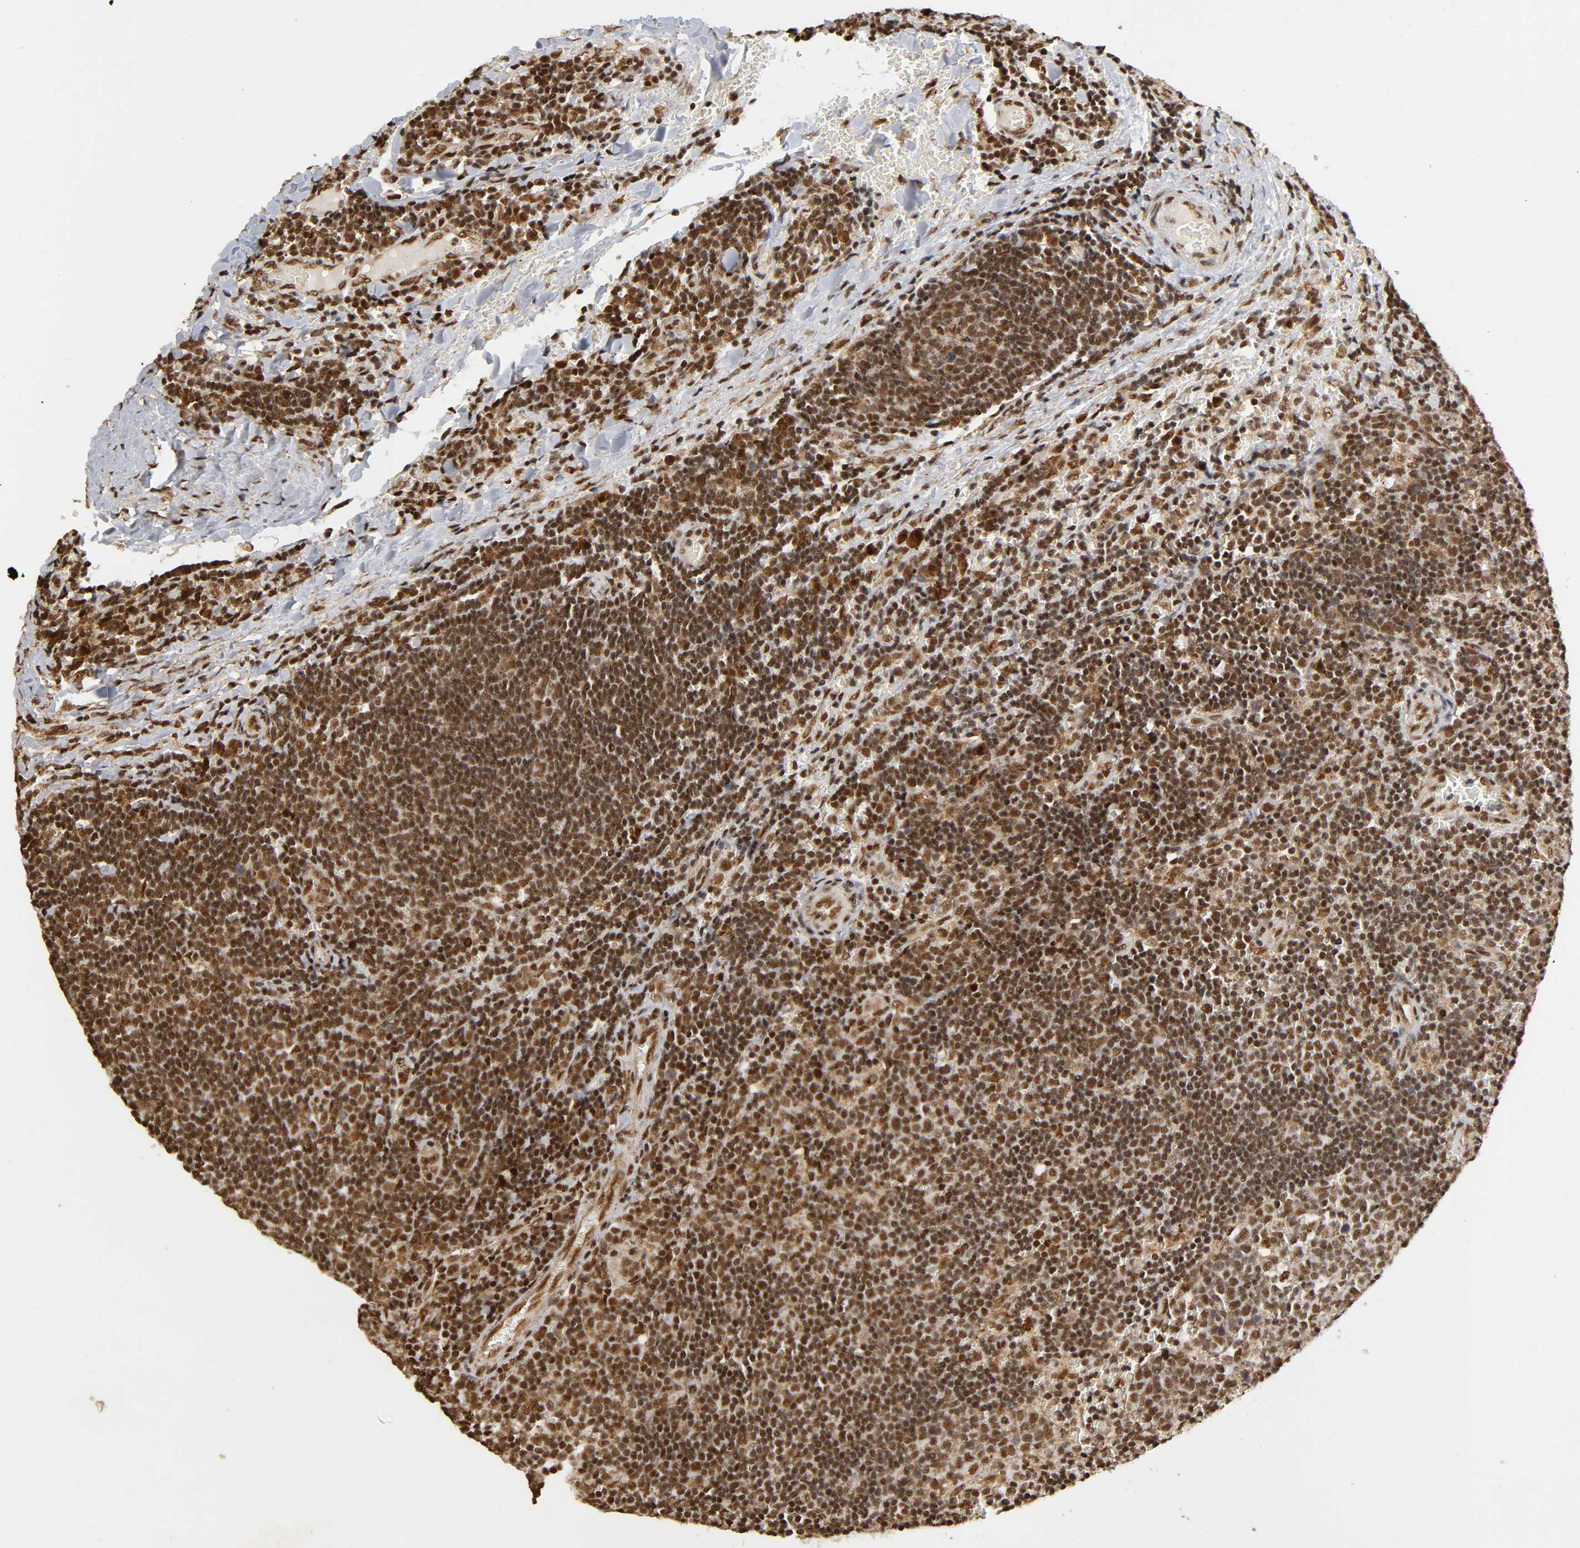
{"staining": {"intensity": "strong", "quantity": ">75%", "location": "nuclear"}, "tissue": "lymph node", "cell_type": "Germinal center cells", "image_type": "normal", "snomed": [{"axis": "morphology", "description": "Normal tissue, NOS"}, {"axis": "topography", "description": "Lymph node"}, {"axis": "topography", "description": "Salivary gland"}], "caption": "Human lymph node stained for a protein (brown) displays strong nuclear positive expression in about >75% of germinal center cells.", "gene": "RNF122", "patient": {"sex": "male", "age": 8}}